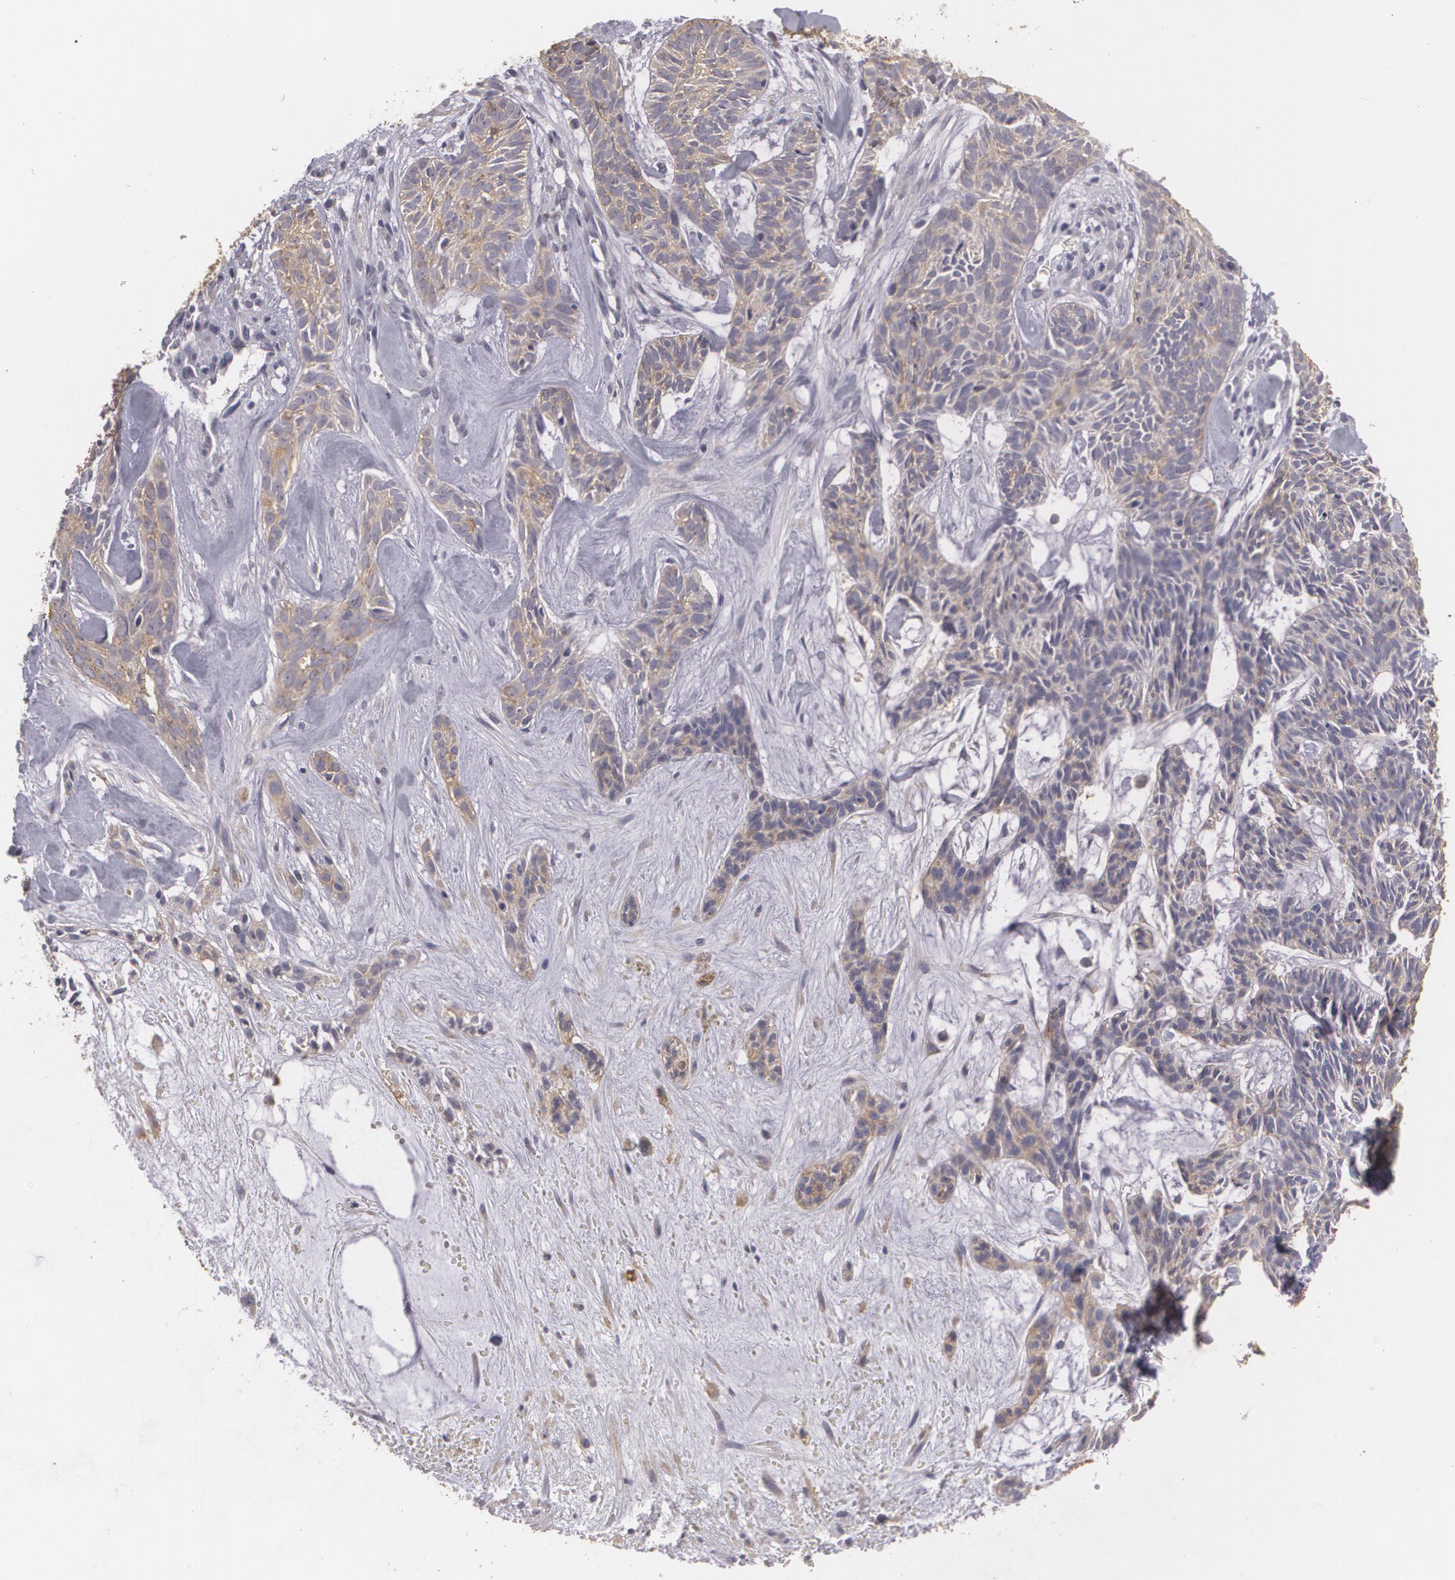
{"staining": {"intensity": "weak", "quantity": ">75%", "location": "cytoplasmic/membranous"}, "tissue": "skin cancer", "cell_type": "Tumor cells", "image_type": "cancer", "snomed": [{"axis": "morphology", "description": "Basal cell carcinoma"}, {"axis": "topography", "description": "Skin"}], "caption": "Weak cytoplasmic/membranous protein positivity is seen in about >75% of tumor cells in basal cell carcinoma (skin).", "gene": "KCNA4", "patient": {"sex": "male", "age": 75}}